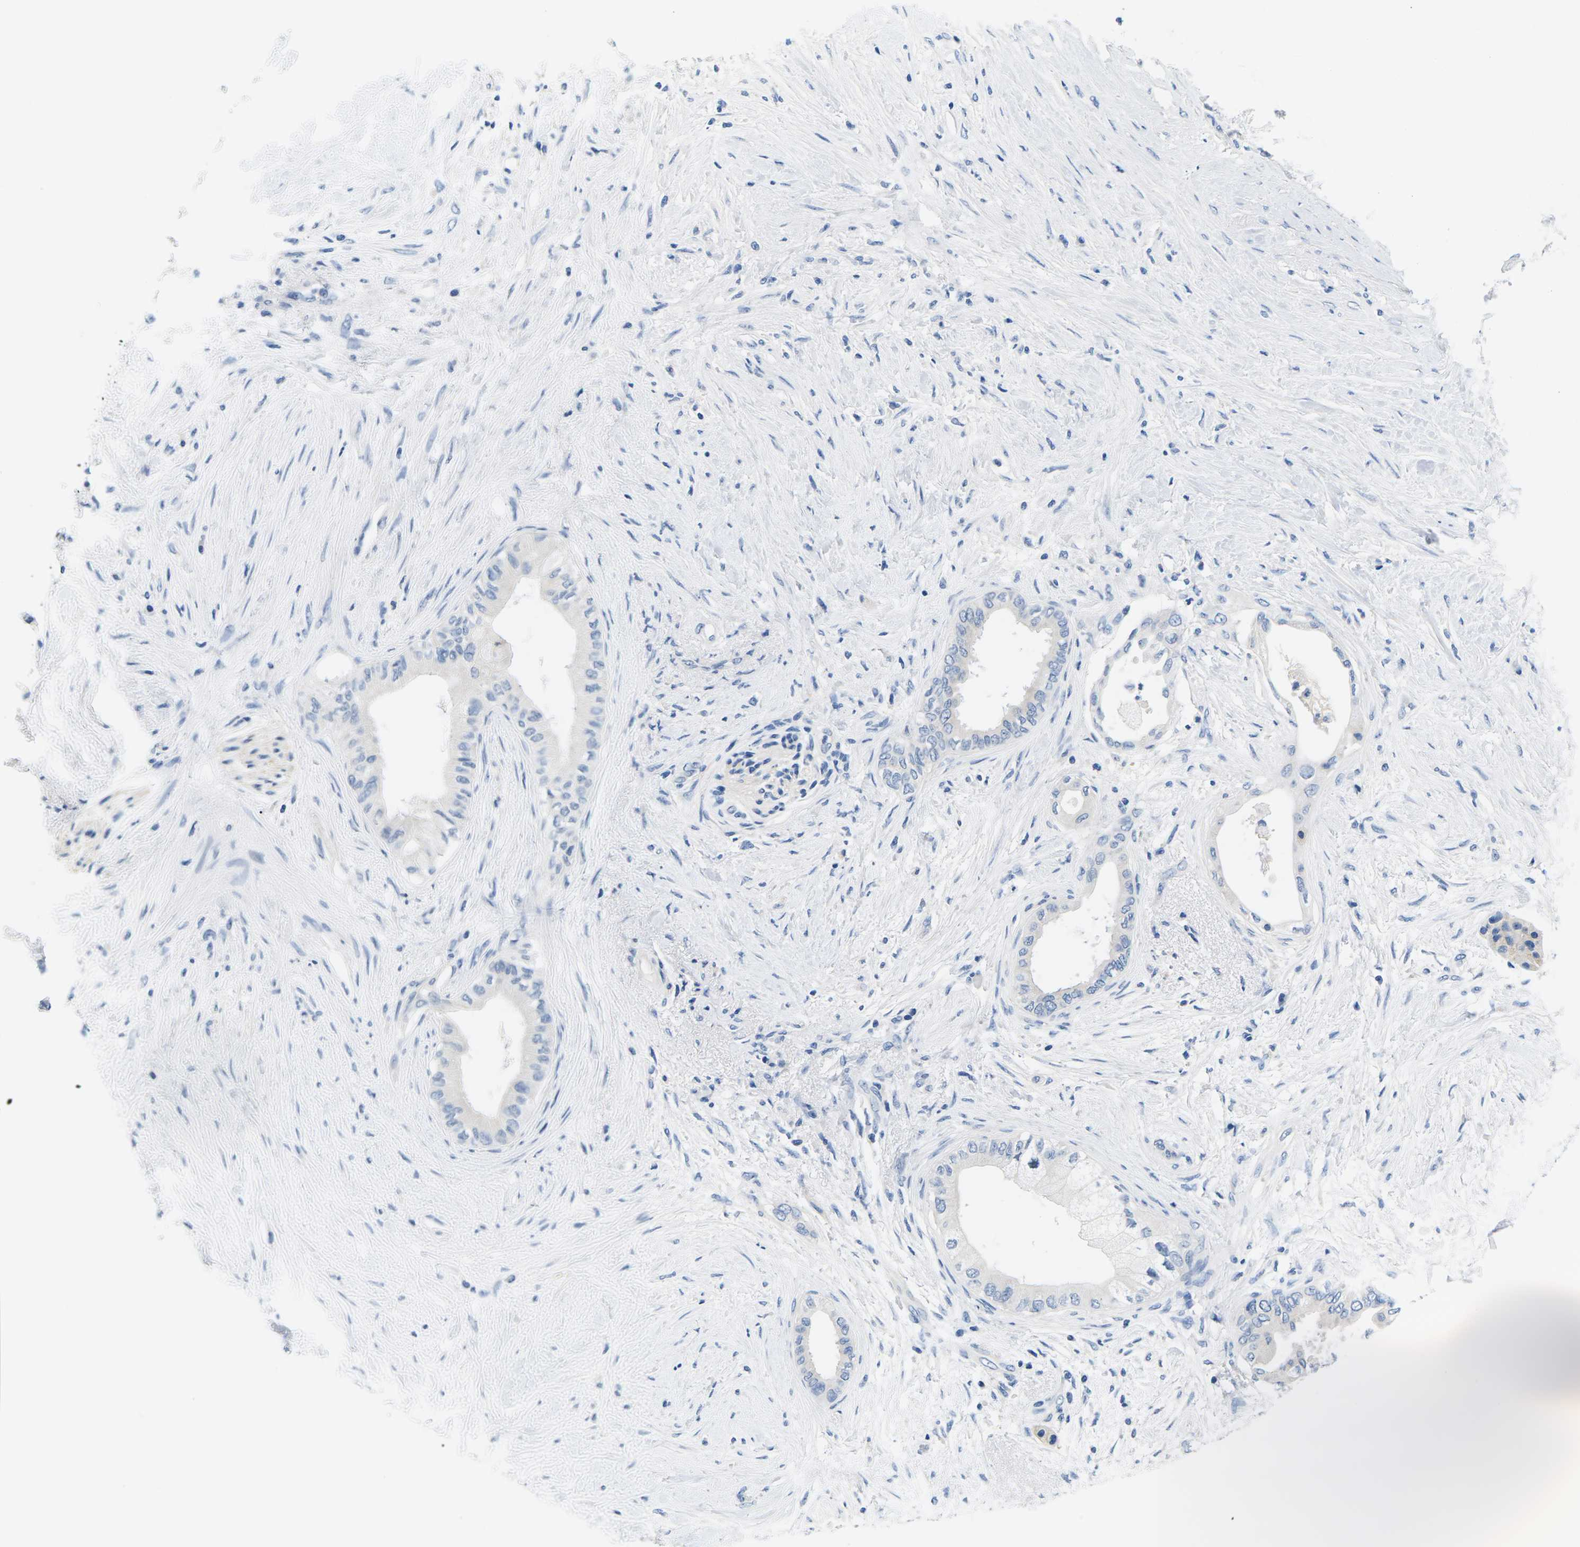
{"staining": {"intensity": "negative", "quantity": "none", "location": "none"}, "tissue": "pancreatic cancer", "cell_type": "Tumor cells", "image_type": "cancer", "snomed": [{"axis": "morphology", "description": "Normal tissue, NOS"}, {"axis": "morphology", "description": "Adenocarcinoma, NOS"}, {"axis": "topography", "description": "Pancreas"}, {"axis": "topography", "description": "Duodenum"}], "caption": "This is an immunohistochemistry (IHC) histopathology image of human adenocarcinoma (pancreatic). There is no positivity in tumor cells.", "gene": "TSPAN2", "patient": {"sex": "female", "age": 60}}